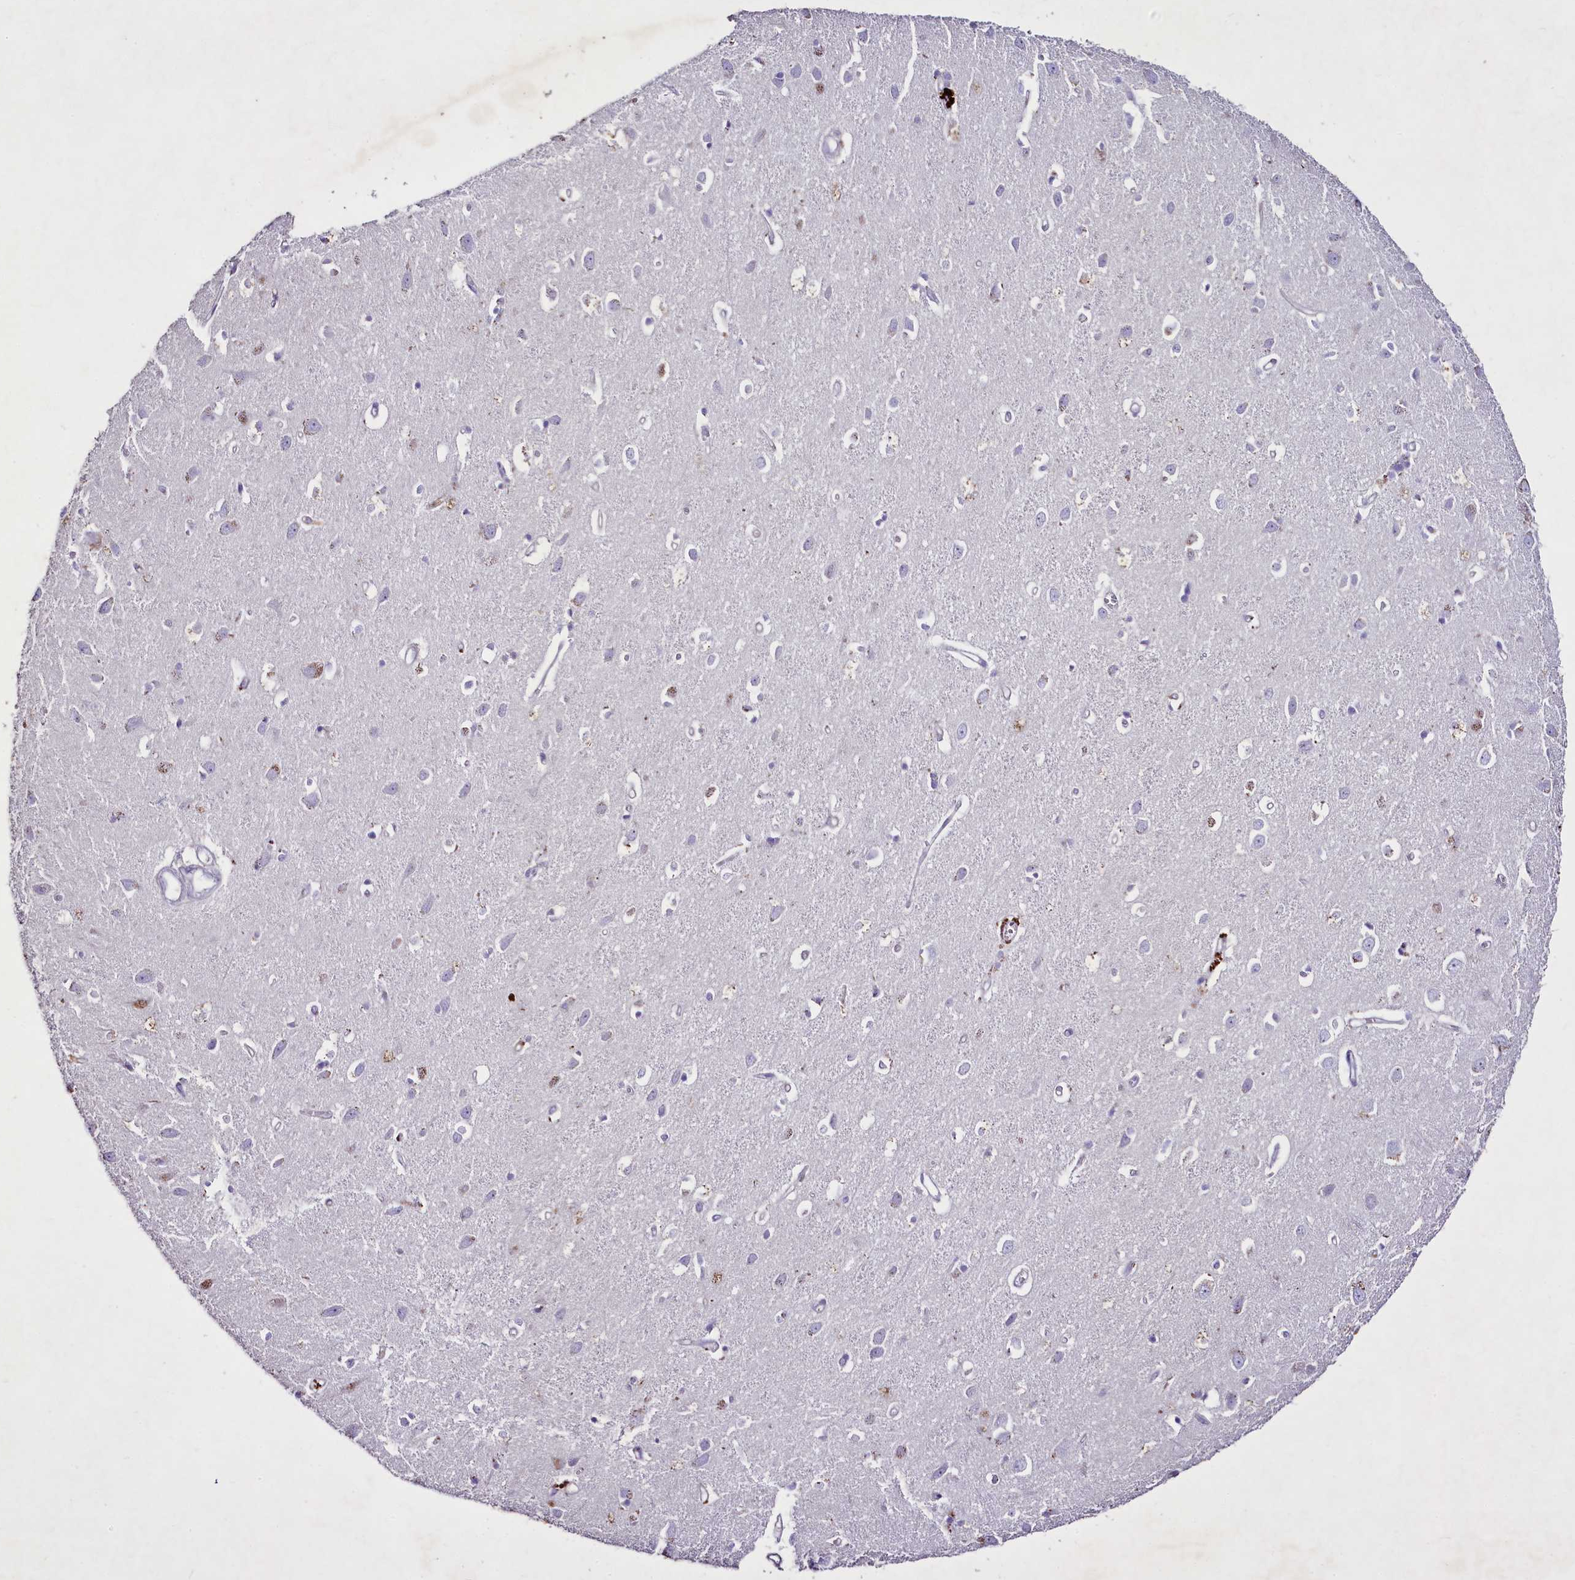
{"staining": {"intensity": "negative", "quantity": "none", "location": "none"}, "tissue": "cerebral cortex", "cell_type": "Endothelial cells", "image_type": "normal", "snomed": [{"axis": "morphology", "description": "Normal tissue, NOS"}, {"axis": "topography", "description": "Cerebral cortex"}], "caption": "DAB immunohistochemical staining of normal human cerebral cortex shows no significant staining in endothelial cells.", "gene": "FAM209B", "patient": {"sex": "female", "age": 64}}